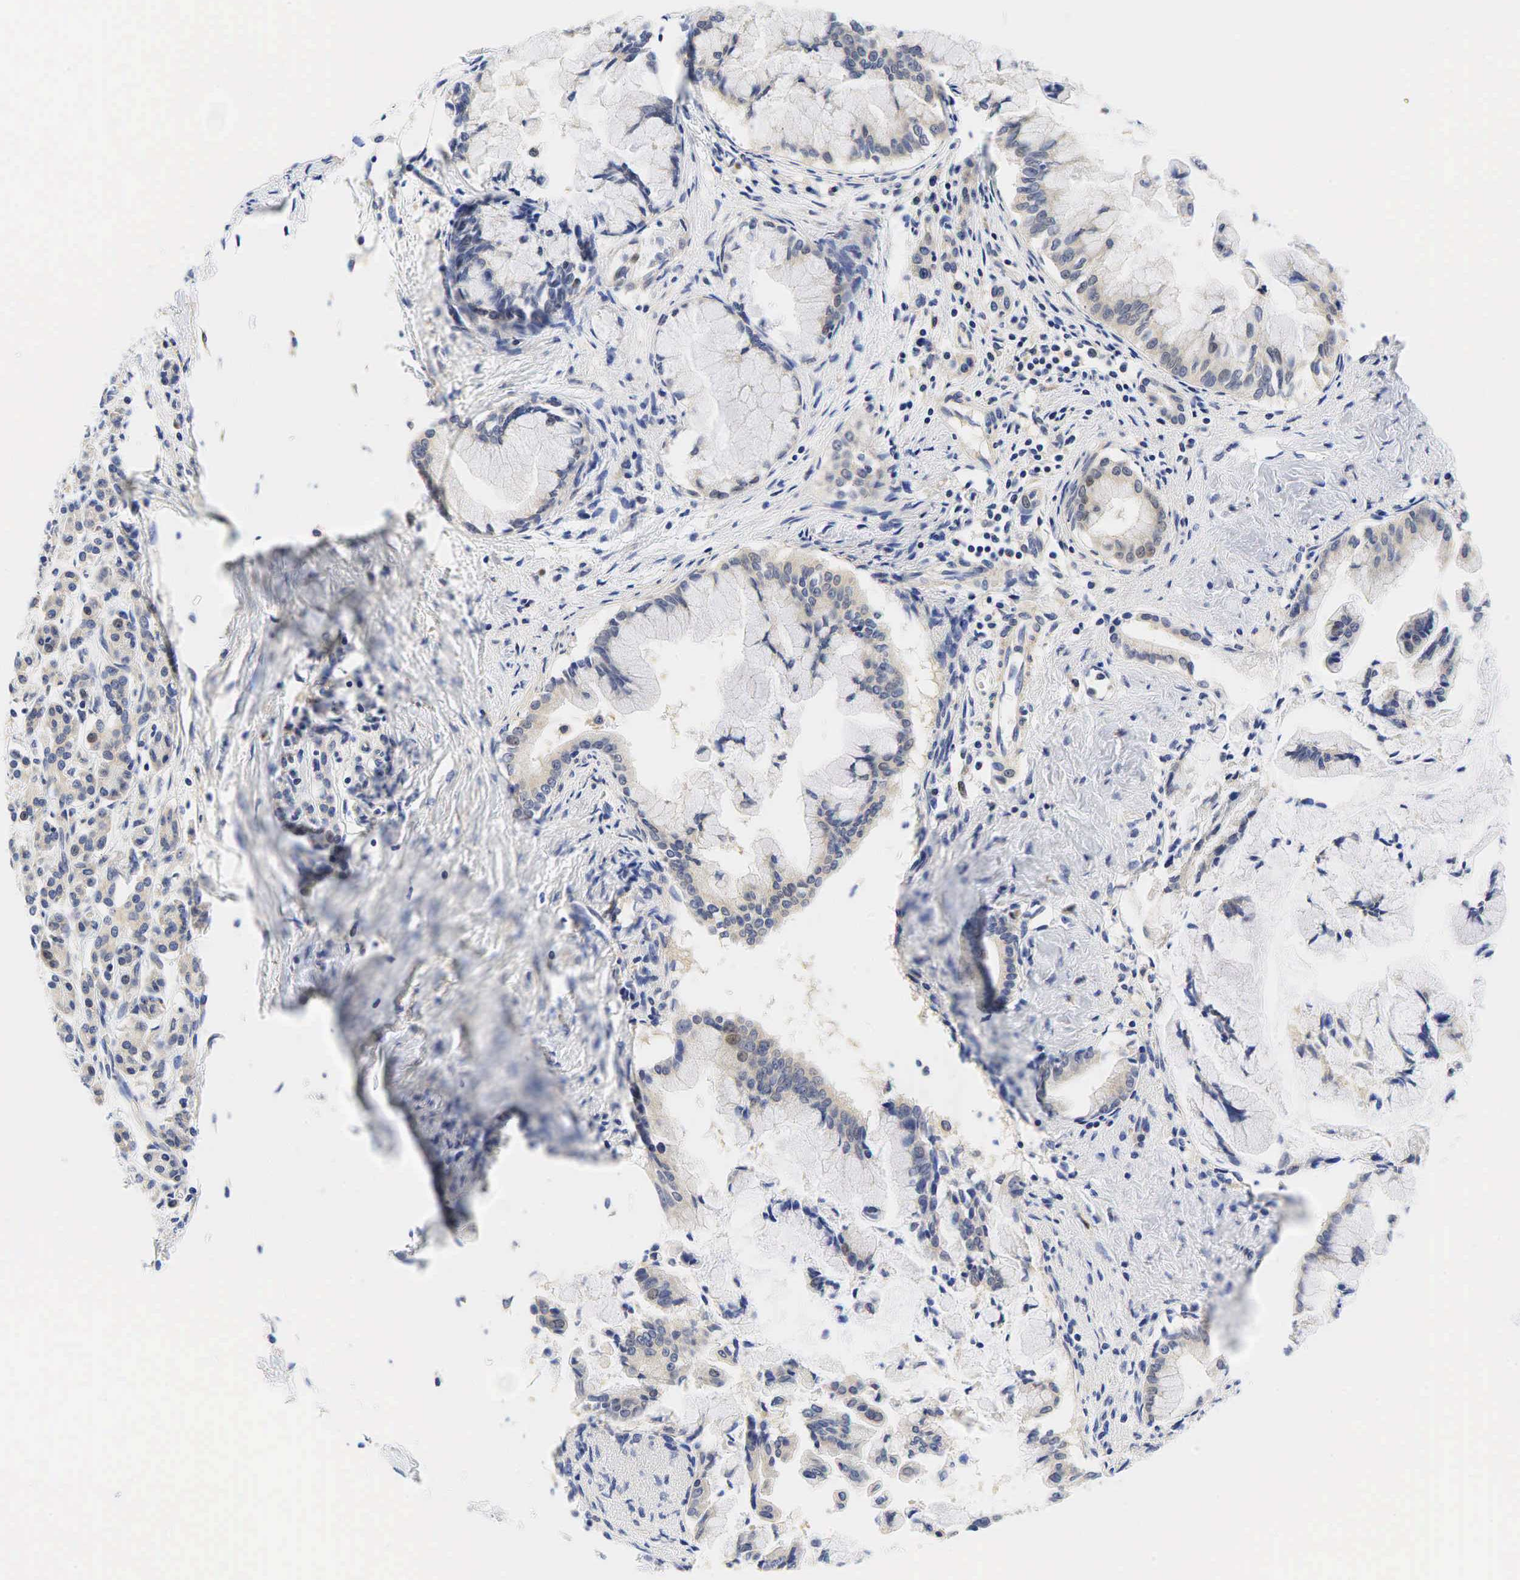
{"staining": {"intensity": "negative", "quantity": "none", "location": "none"}, "tissue": "pancreatic cancer", "cell_type": "Tumor cells", "image_type": "cancer", "snomed": [{"axis": "morphology", "description": "Adenocarcinoma, NOS"}, {"axis": "topography", "description": "Pancreas"}], "caption": "Pancreatic cancer was stained to show a protein in brown. There is no significant positivity in tumor cells.", "gene": "CCND1", "patient": {"sex": "male", "age": 59}}